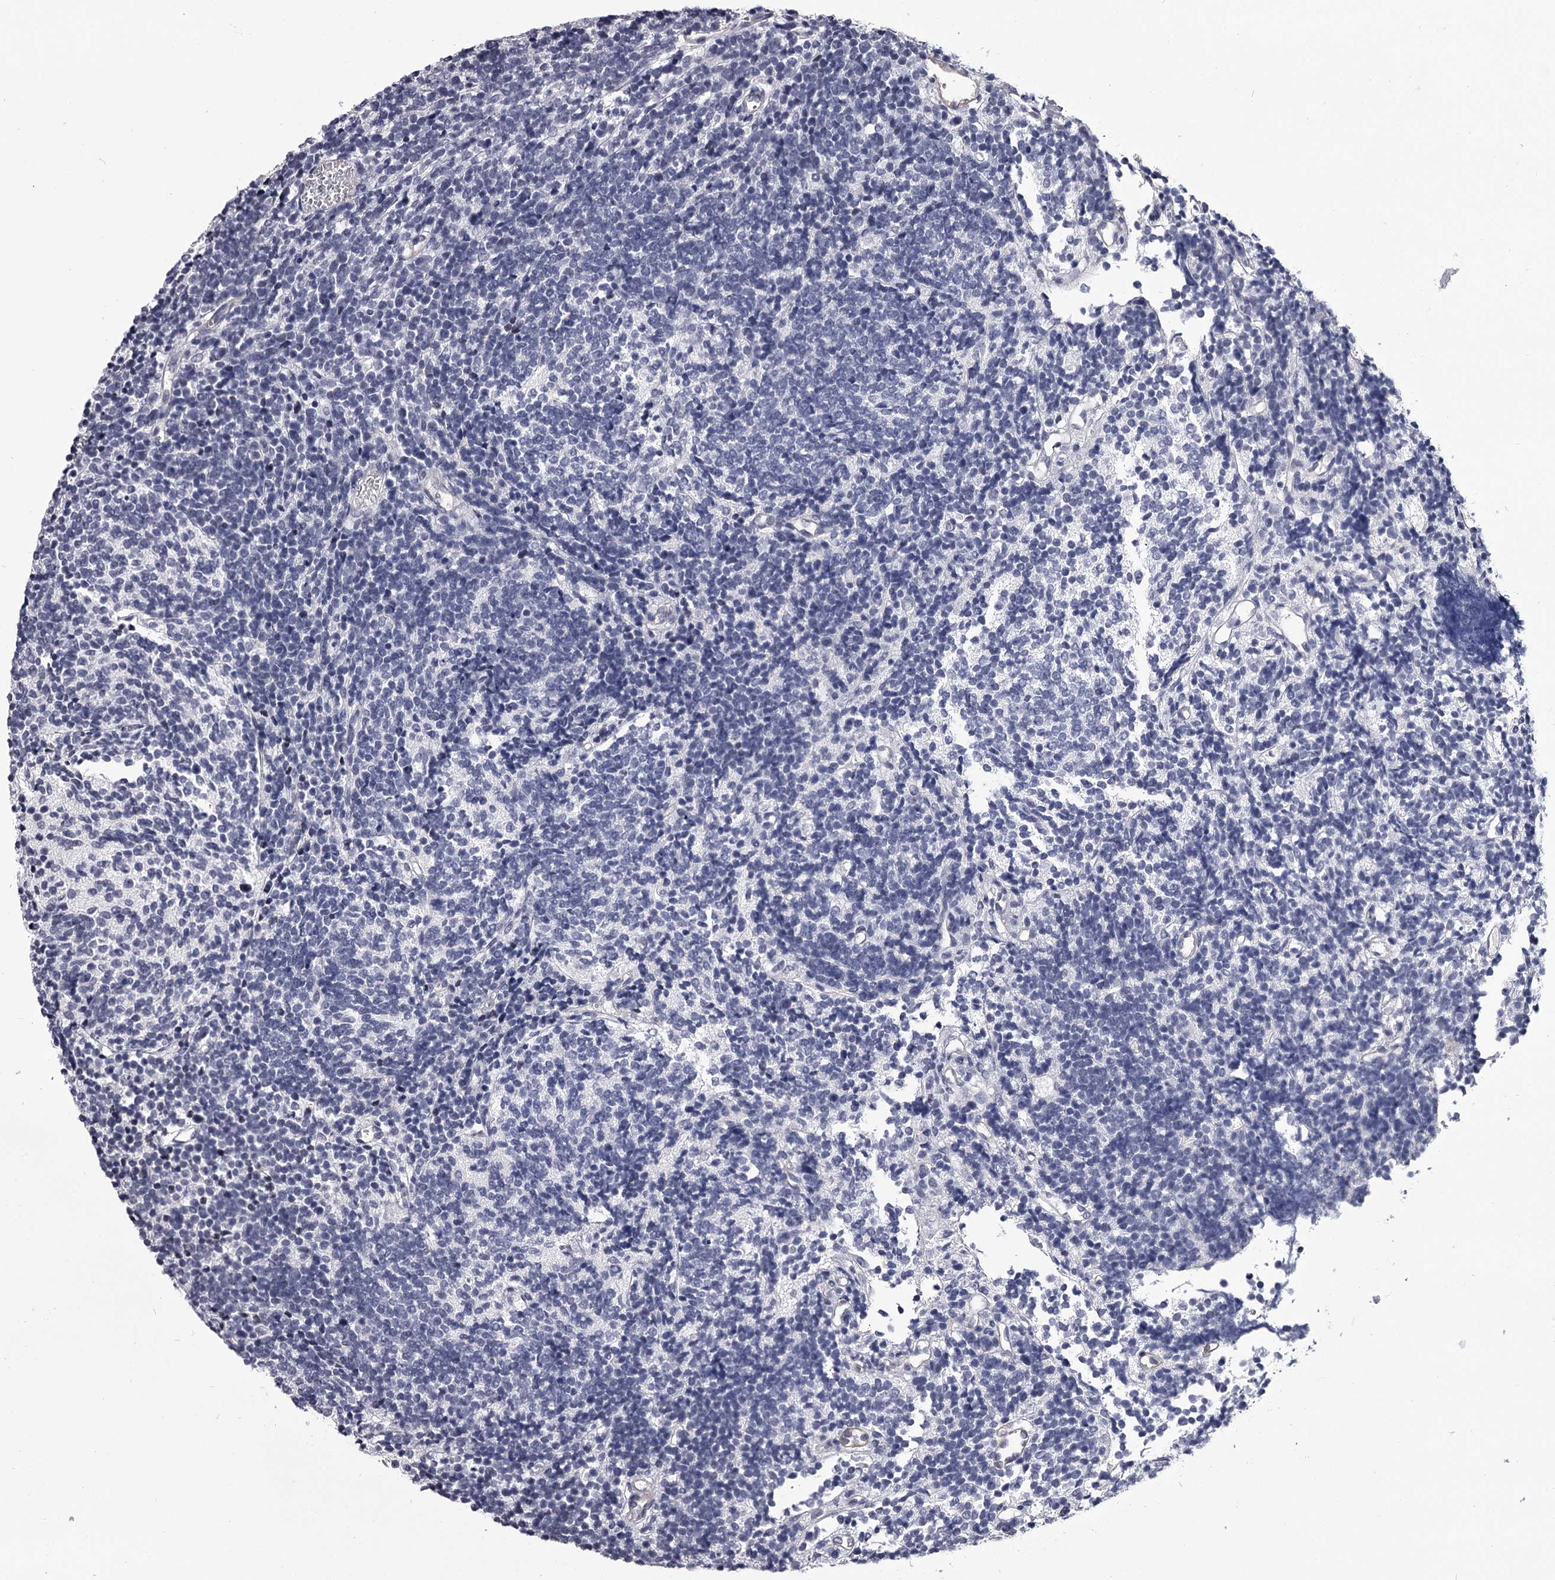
{"staining": {"intensity": "negative", "quantity": "none", "location": "none"}, "tissue": "glioma", "cell_type": "Tumor cells", "image_type": "cancer", "snomed": [{"axis": "morphology", "description": "Glioma, malignant, Low grade"}, {"axis": "topography", "description": "Brain"}], "caption": "DAB (3,3'-diaminobenzidine) immunohistochemical staining of glioma reveals no significant staining in tumor cells.", "gene": "OVOL2", "patient": {"sex": "female", "age": 1}}